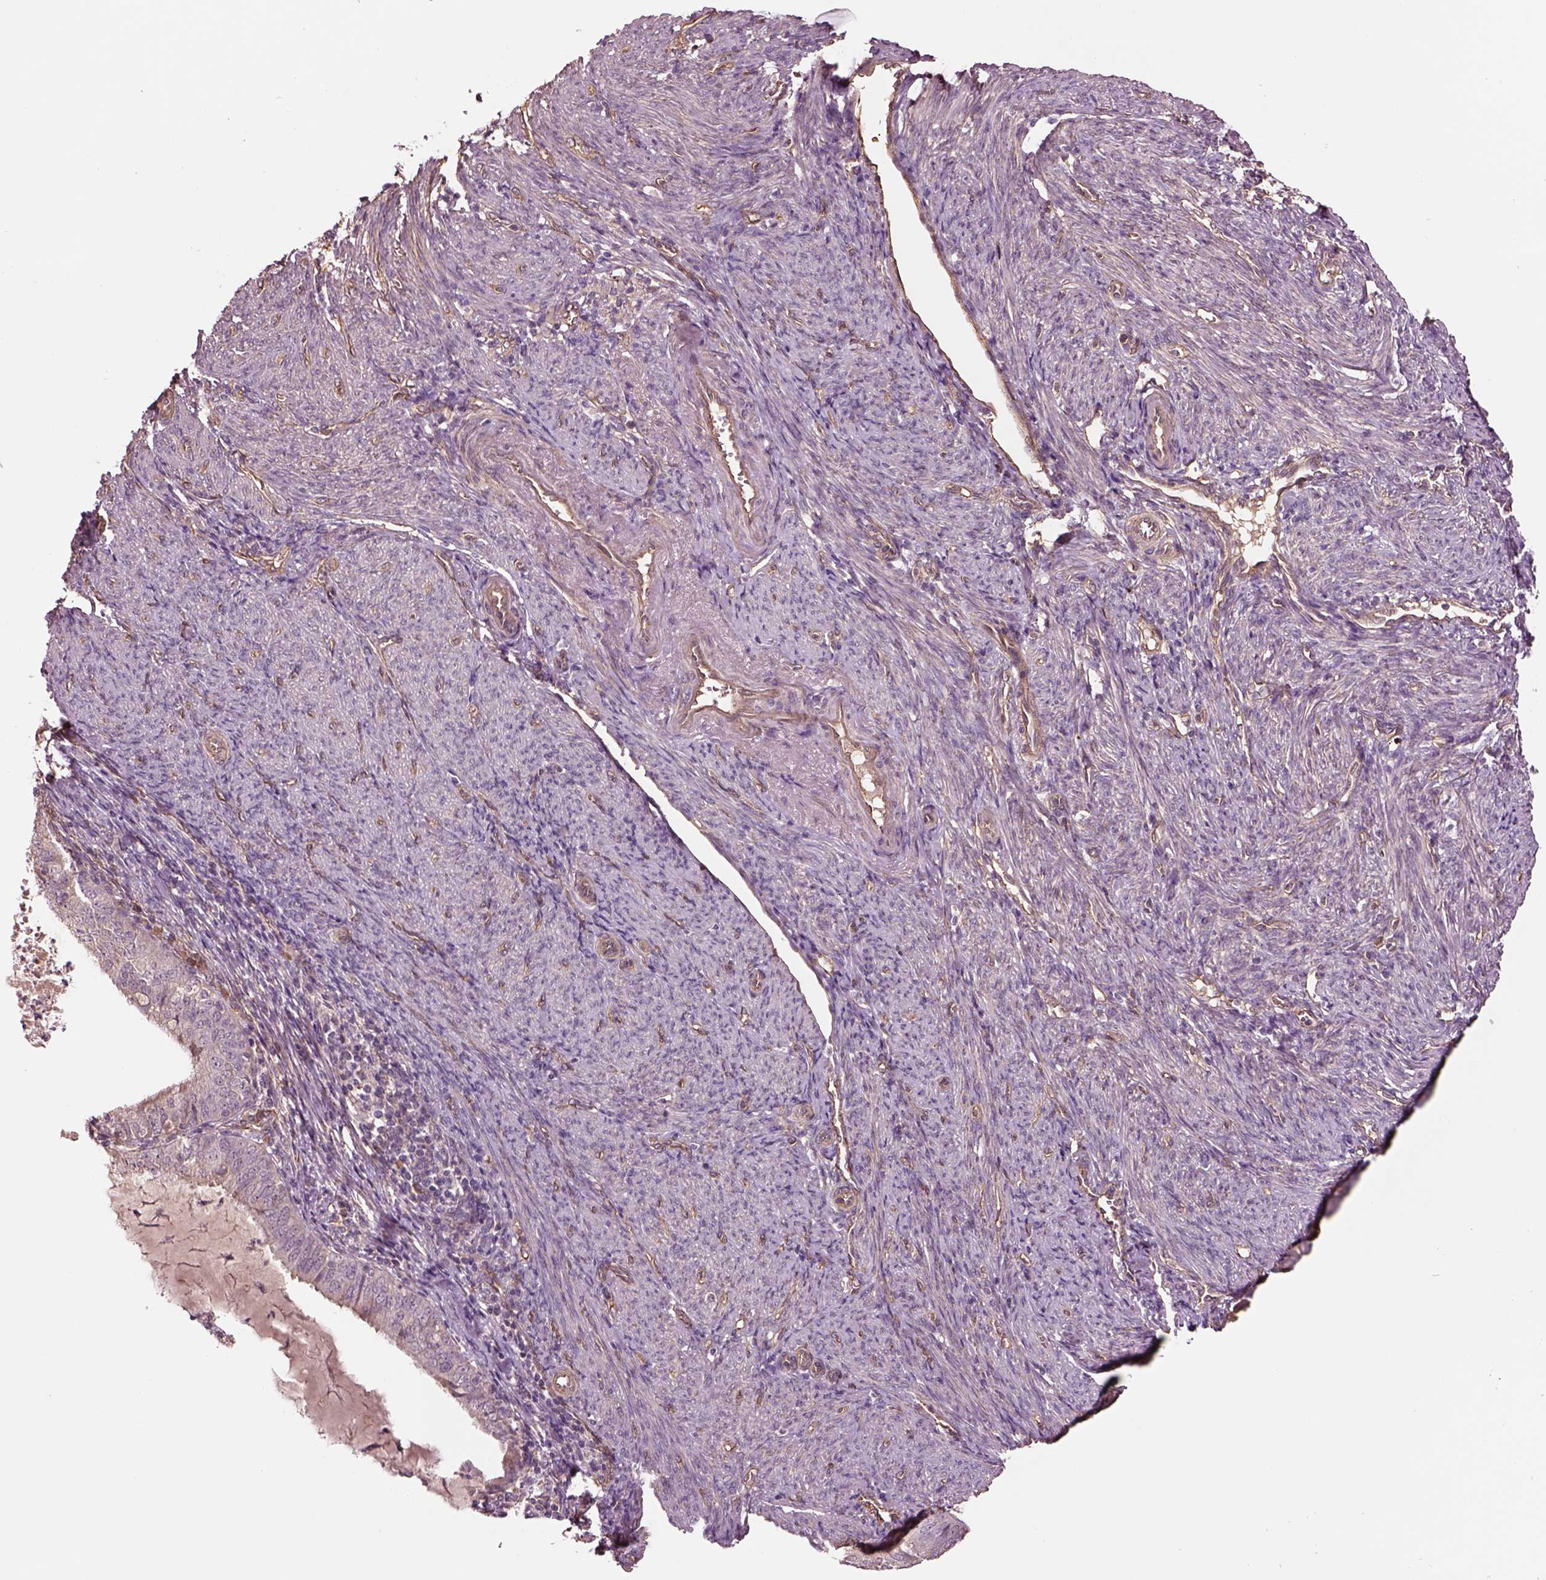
{"staining": {"intensity": "negative", "quantity": "none", "location": "none"}, "tissue": "endometrial cancer", "cell_type": "Tumor cells", "image_type": "cancer", "snomed": [{"axis": "morphology", "description": "Adenocarcinoma, NOS"}, {"axis": "topography", "description": "Endometrium"}], "caption": "A histopathology image of adenocarcinoma (endometrial) stained for a protein shows no brown staining in tumor cells. Brightfield microscopy of immunohistochemistry stained with DAB (brown) and hematoxylin (blue), captured at high magnification.", "gene": "HTR1B", "patient": {"sex": "female", "age": 57}}